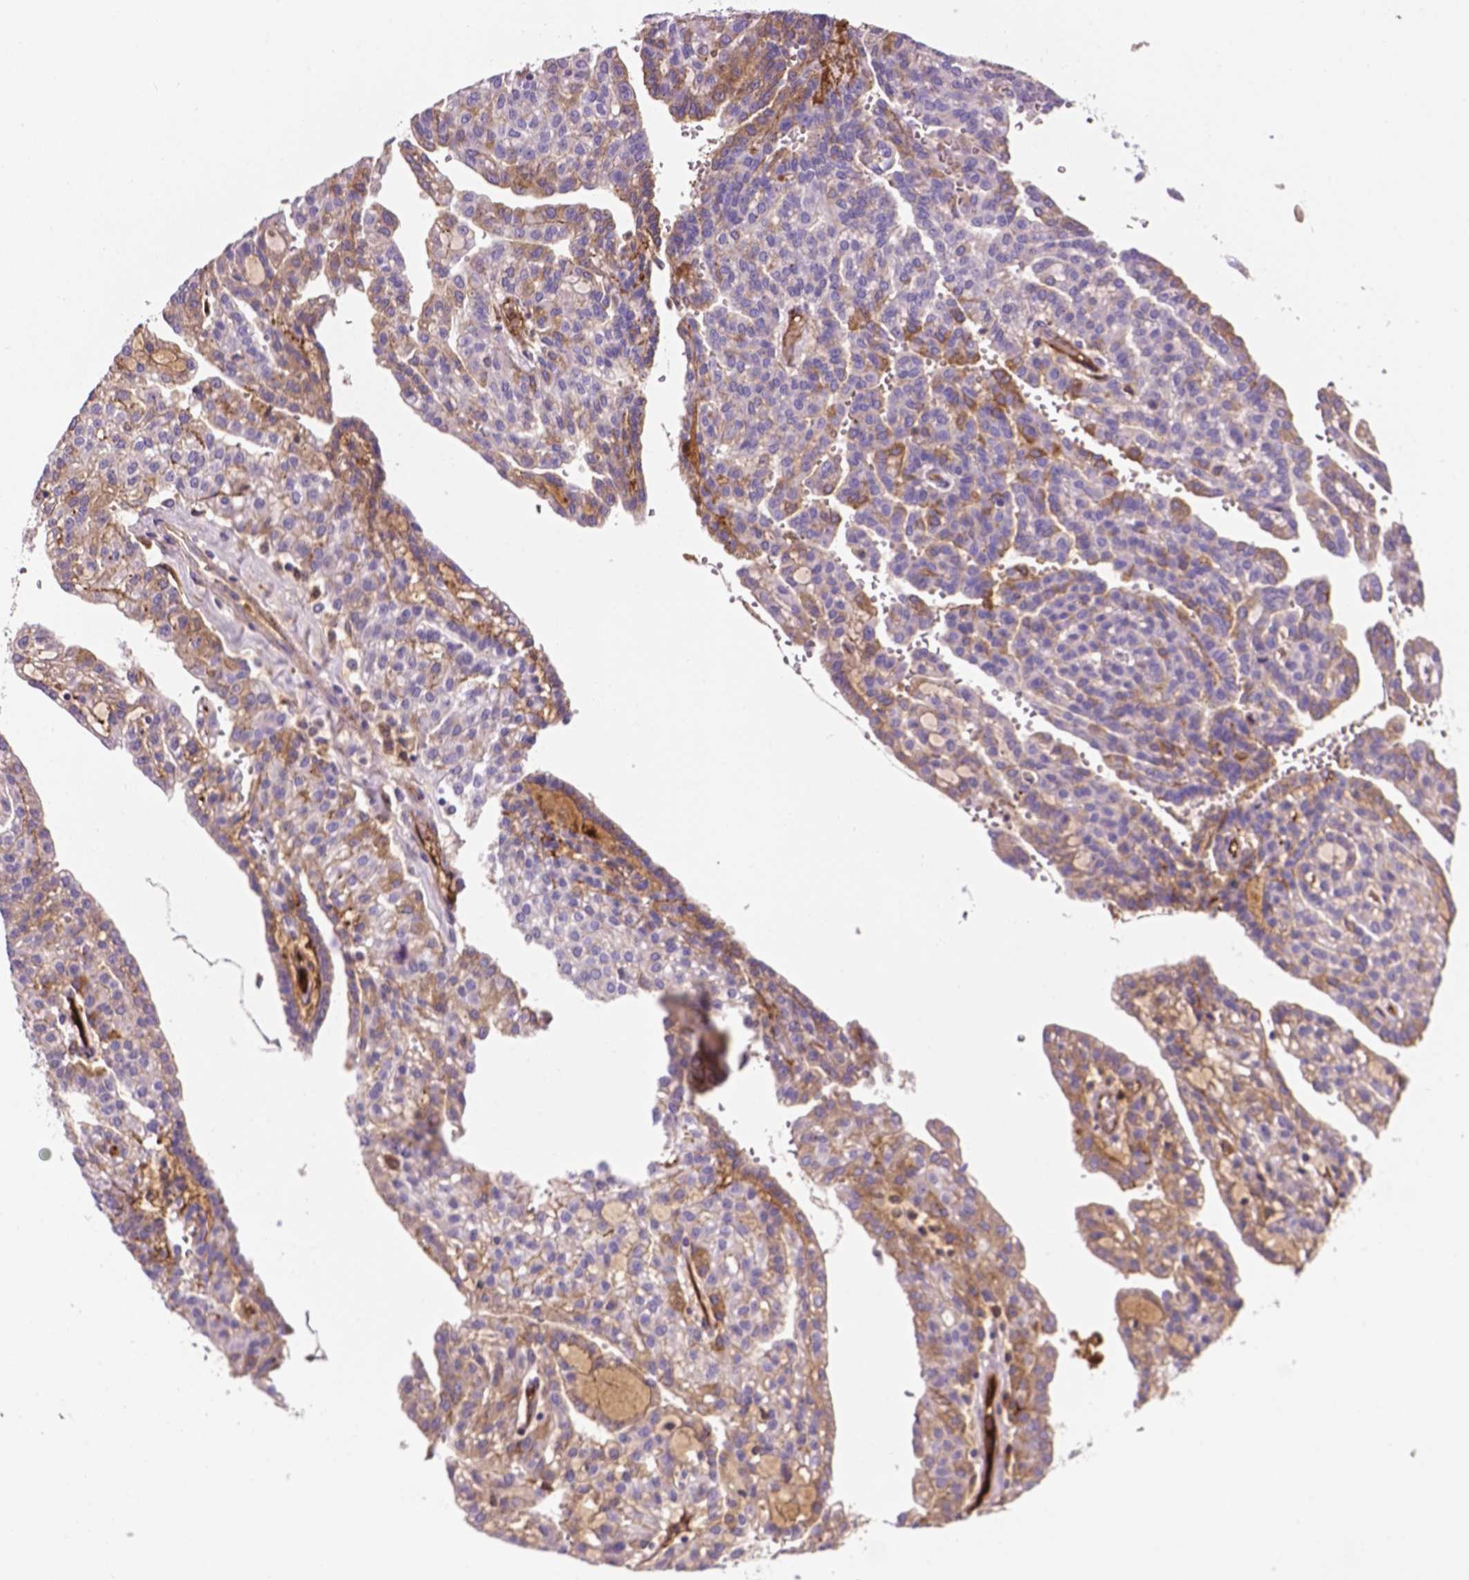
{"staining": {"intensity": "weak", "quantity": "25%-75%", "location": "cytoplasmic/membranous"}, "tissue": "renal cancer", "cell_type": "Tumor cells", "image_type": "cancer", "snomed": [{"axis": "morphology", "description": "Adenocarcinoma, NOS"}, {"axis": "topography", "description": "Kidney"}], "caption": "This is an image of immunohistochemistry (IHC) staining of adenocarcinoma (renal), which shows weak positivity in the cytoplasmic/membranous of tumor cells.", "gene": "APOE", "patient": {"sex": "male", "age": 63}}